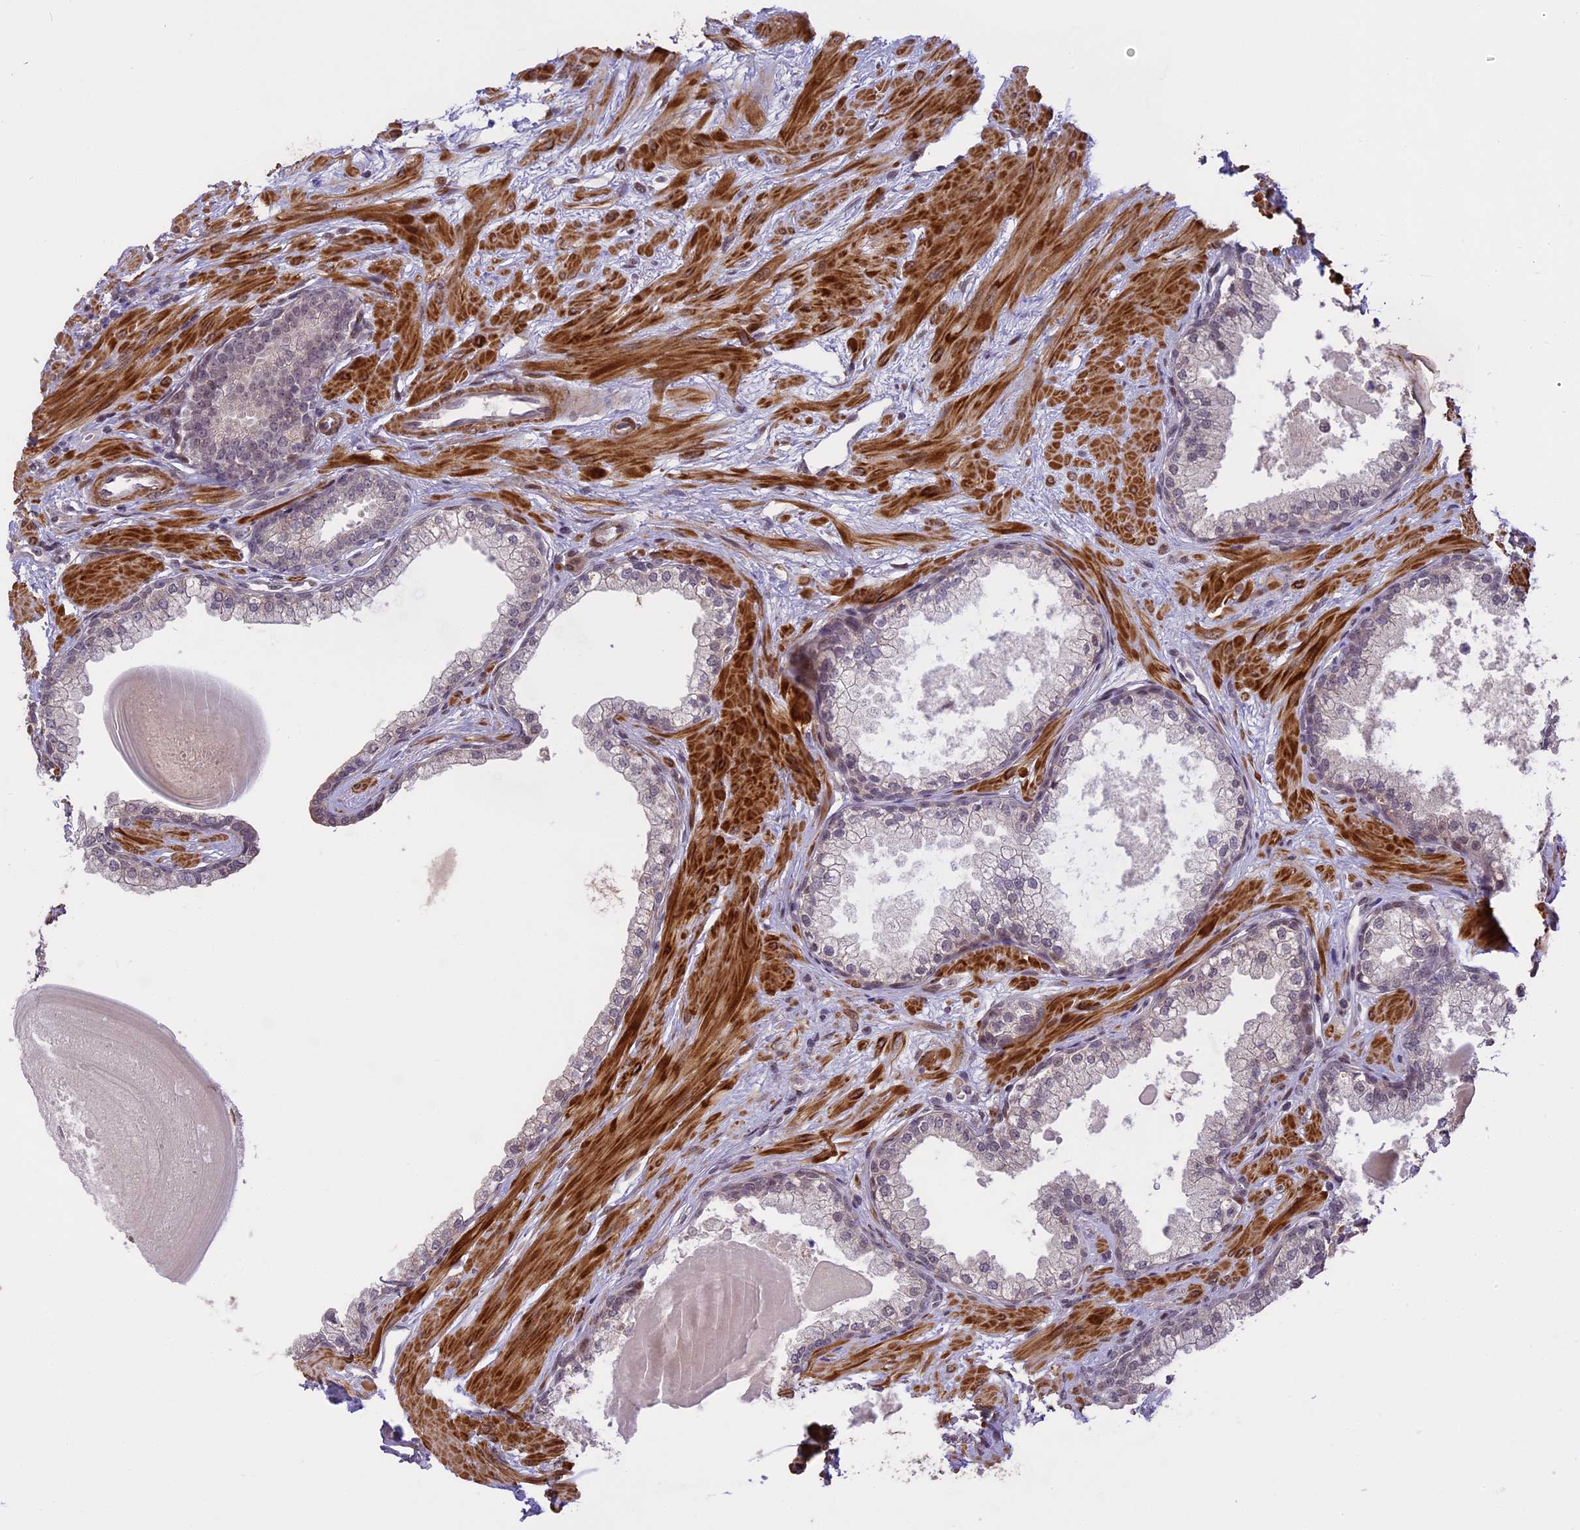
{"staining": {"intensity": "negative", "quantity": "none", "location": "none"}, "tissue": "prostate", "cell_type": "Glandular cells", "image_type": "normal", "snomed": [{"axis": "morphology", "description": "Normal tissue, NOS"}, {"axis": "topography", "description": "Prostate"}], "caption": "Immunohistochemistry (IHC) photomicrograph of normal human prostate stained for a protein (brown), which exhibits no expression in glandular cells.", "gene": "PRELID2", "patient": {"sex": "male", "age": 57}}